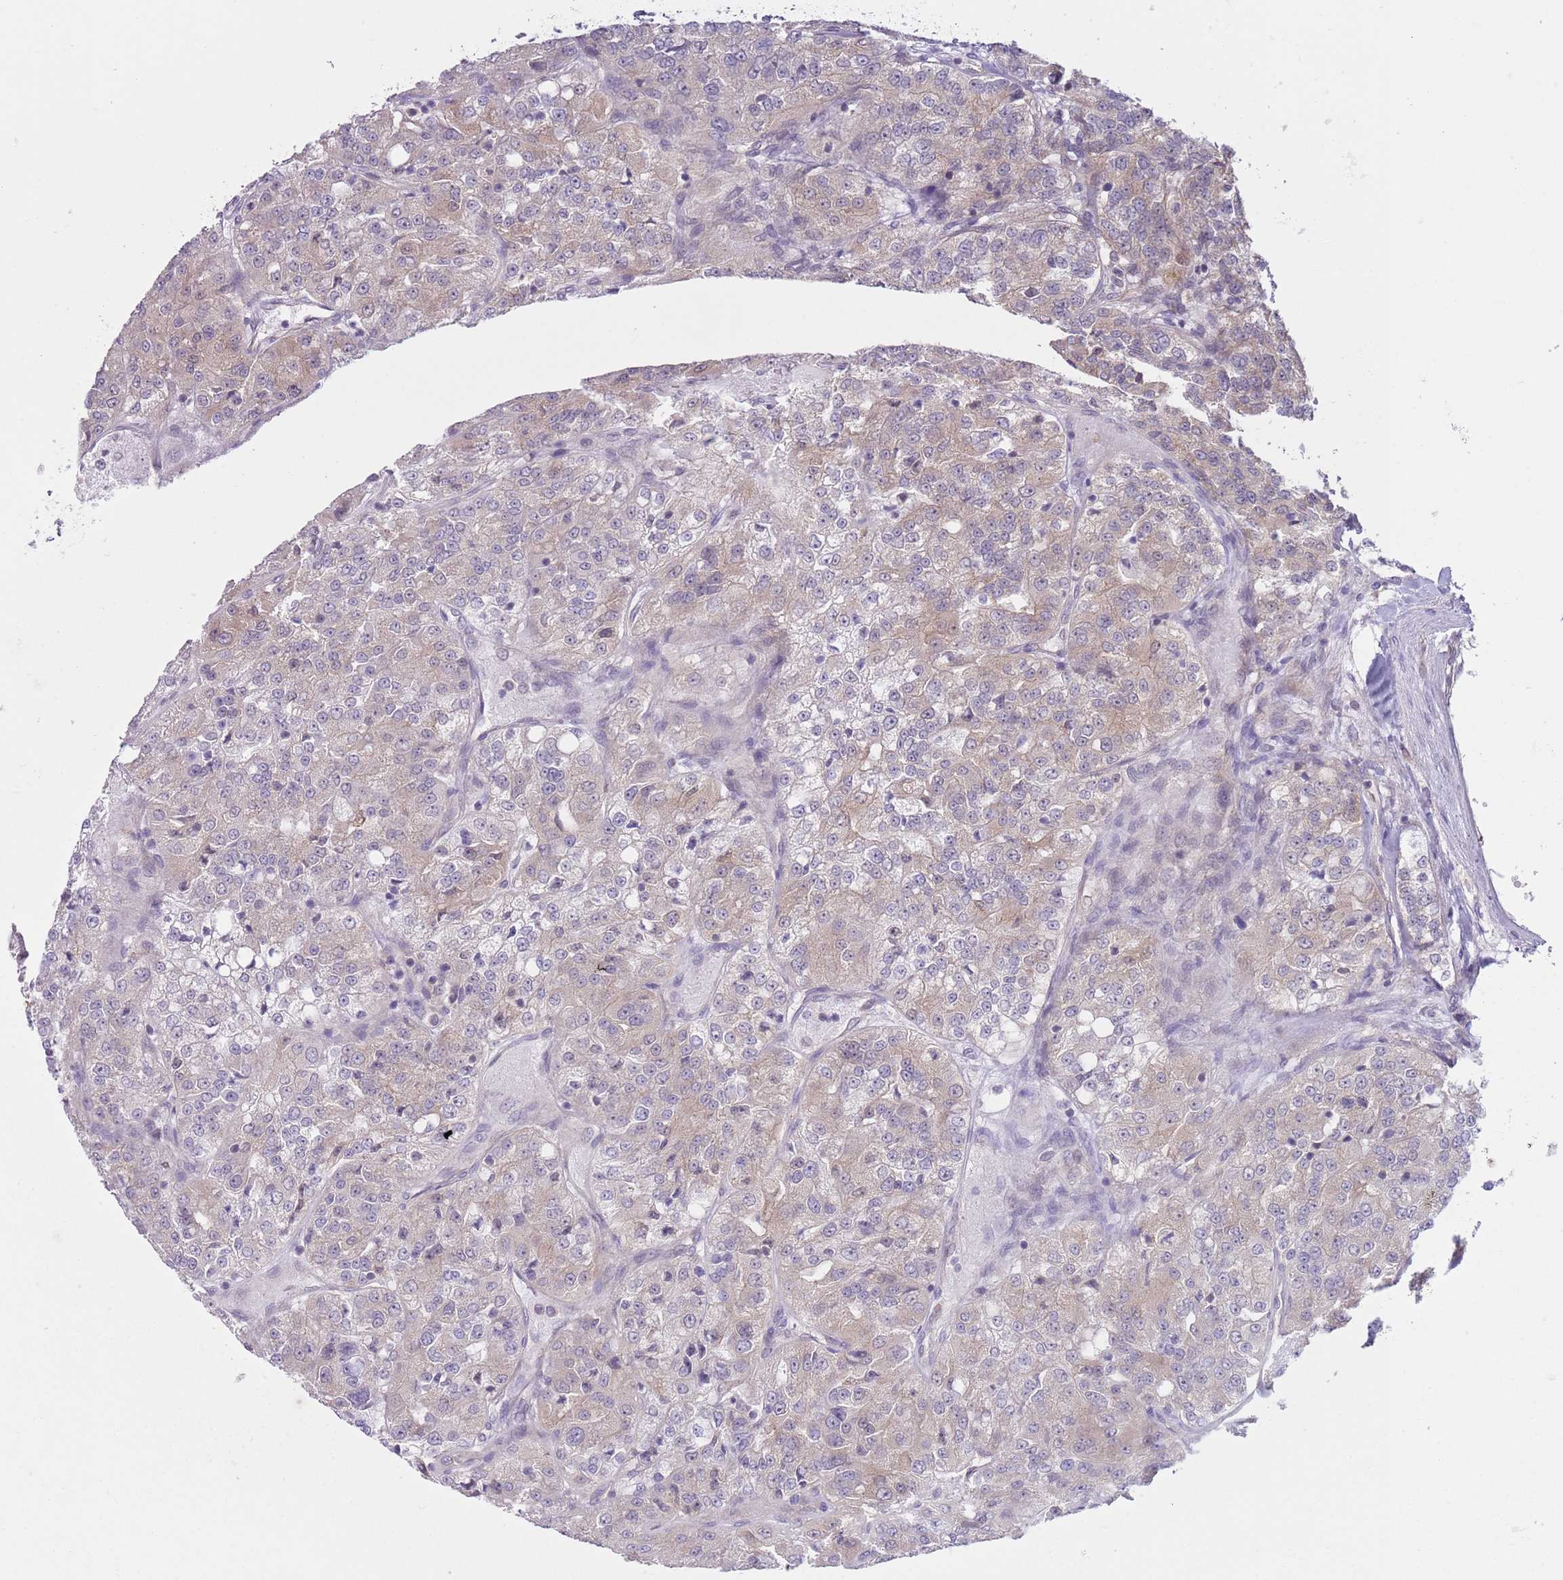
{"staining": {"intensity": "weak", "quantity": "<25%", "location": "cytoplasmic/membranous"}, "tissue": "renal cancer", "cell_type": "Tumor cells", "image_type": "cancer", "snomed": [{"axis": "morphology", "description": "Adenocarcinoma, NOS"}, {"axis": "topography", "description": "Kidney"}], "caption": "High power microscopy micrograph of an immunohistochemistry histopathology image of renal cancer, revealing no significant expression in tumor cells.", "gene": "COPE", "patient": {"sex": "female", "age": 63}}